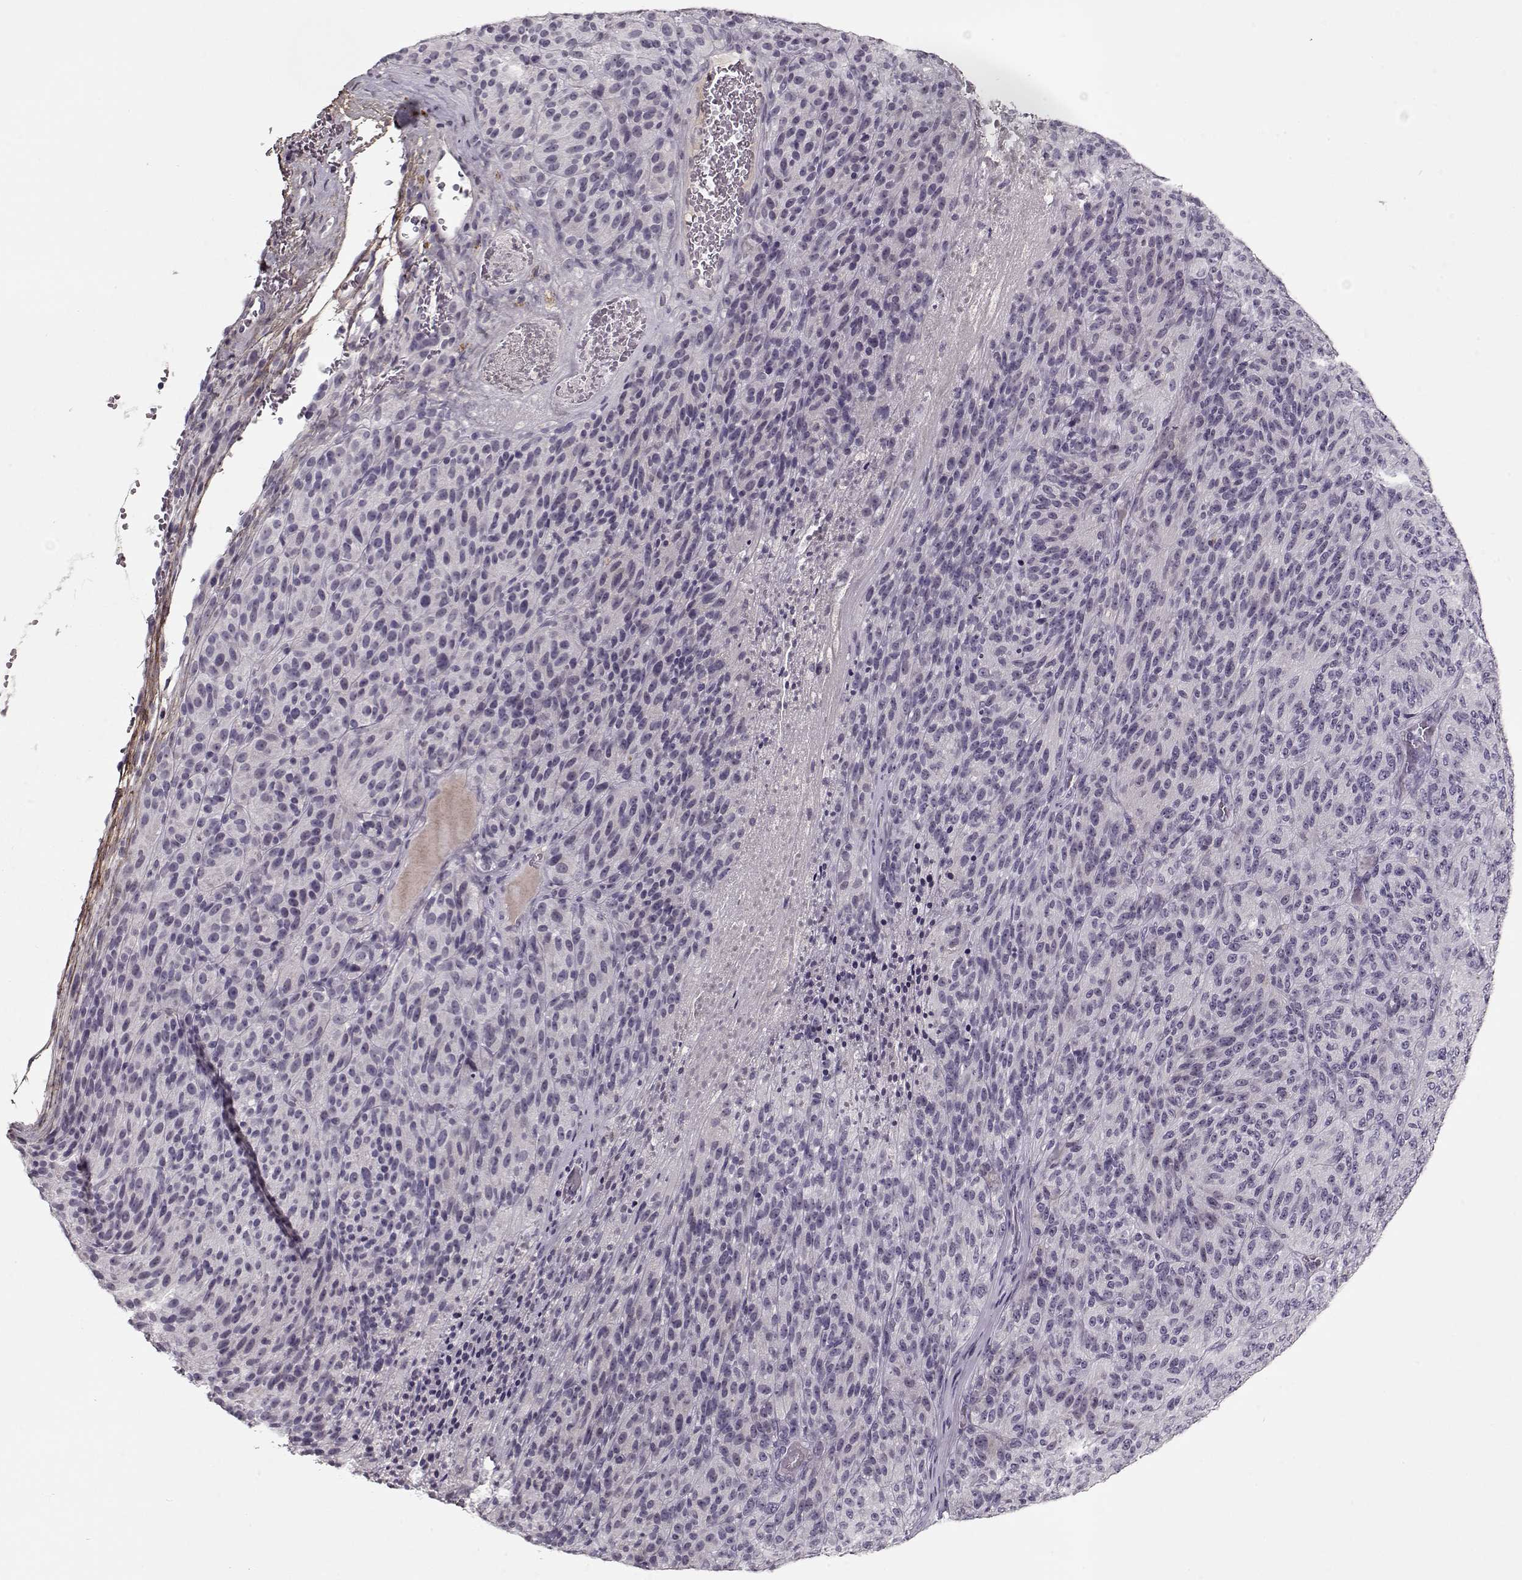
{"staining": {"intensity": "negative", "quantity": "none", "location": "none"}, "tissue": "melanoma", "cell_type": "Tumor cells", "image_type": "cancer", "snomed": [{"axis": "morphology", "description": "Malignant melanoma, Metastatic site"}, {"axis": "topography", "description": "Brain"}], "caption": "Human malignant melanoma (metastatic site) stained for a protein using immunohistochemistry (IHC) demonstrates no positivity in tumor cells.", "gene": "LUM", "patient": {"sex": "female", "age": 56}}